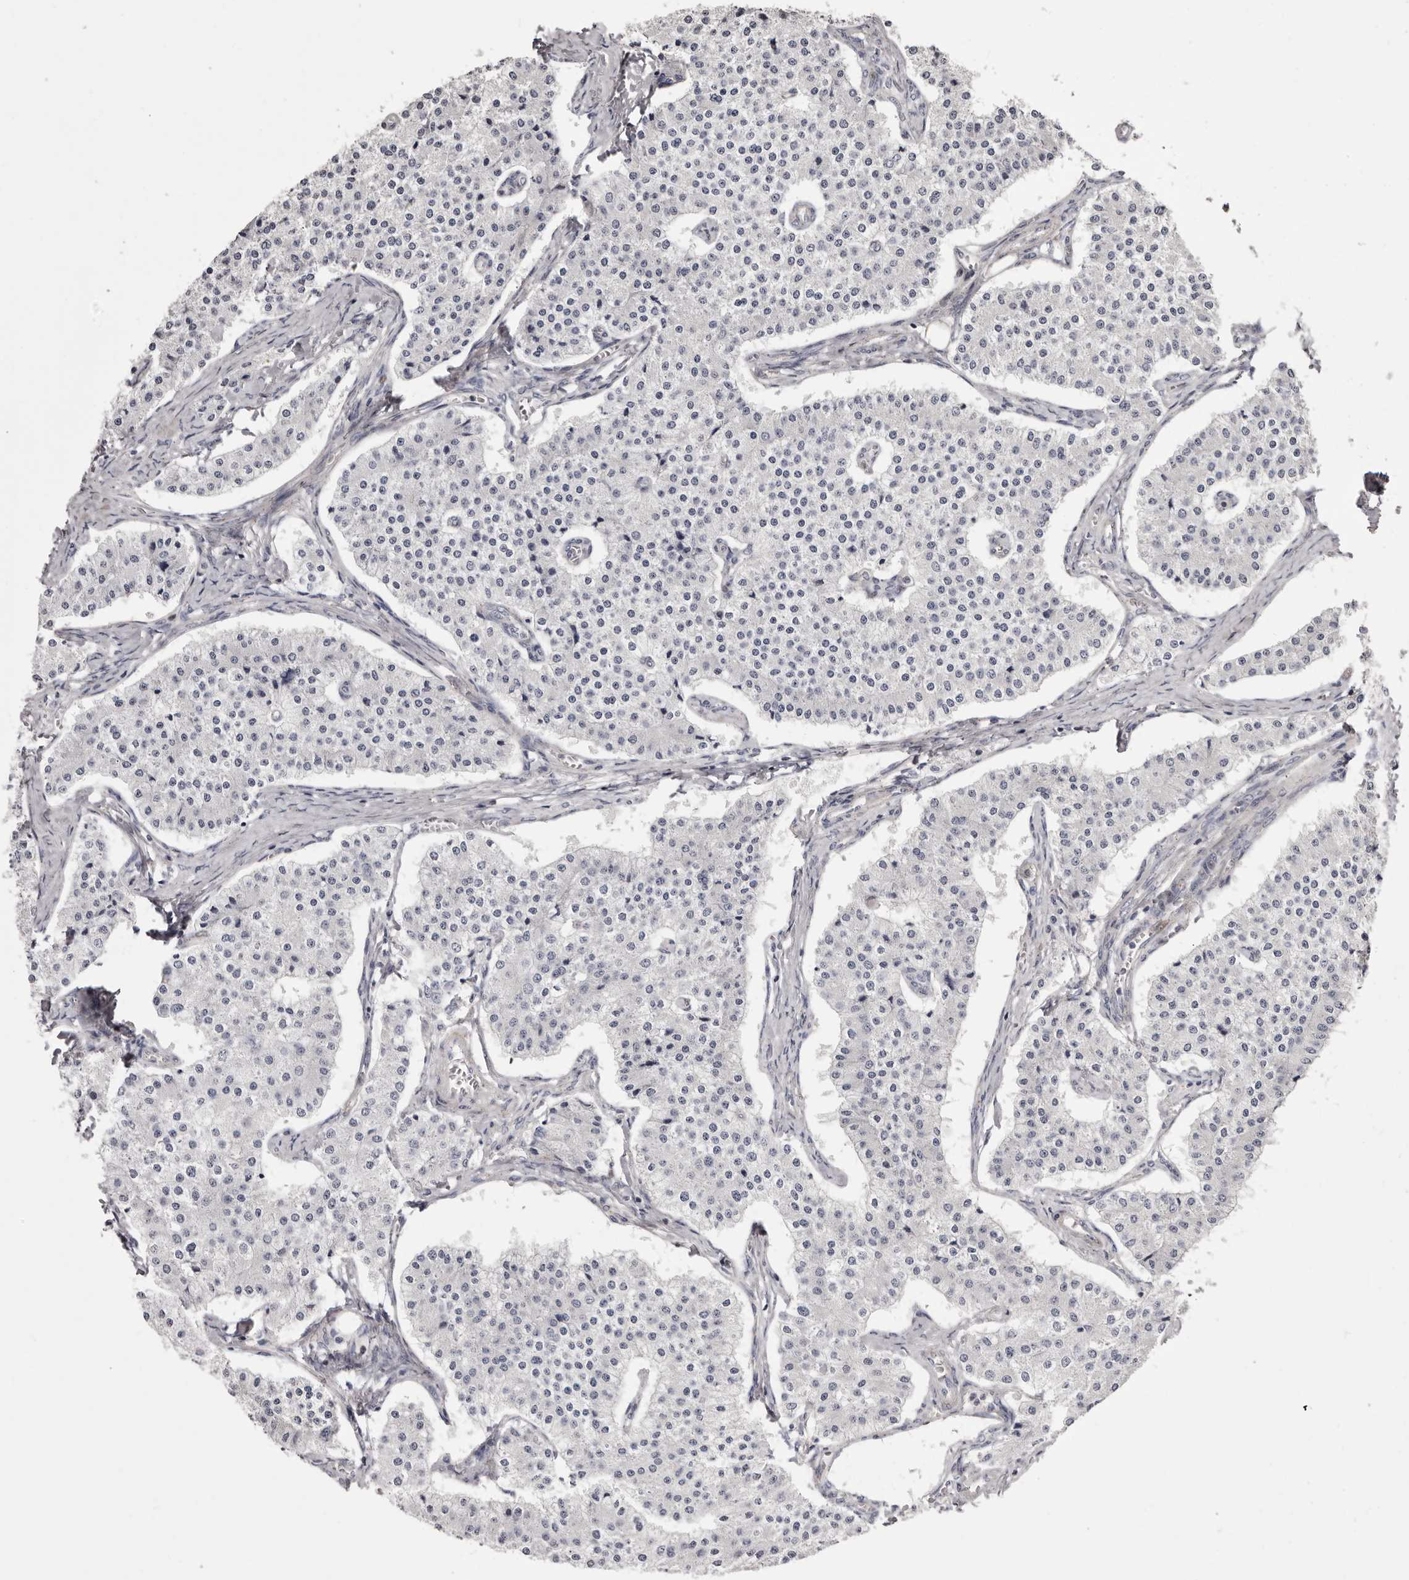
{"staining": {"intensity": "negative", "quantity": "none", "location": "none"}, "tissue": "carcinoid", "cell_type": "Tumor cells", "image_type": "cancer", "snomed": [{"axis": "morphology", "description": "Carcinoid, malignant, NOS"}, {"axis": "topography", "description": "Colon"}], "caption": "Micrograph shows no significant protein staining in tumor cells of carcinoid.", "gene": "PEG10", "patient": {"sex": "female", "age": 52}}